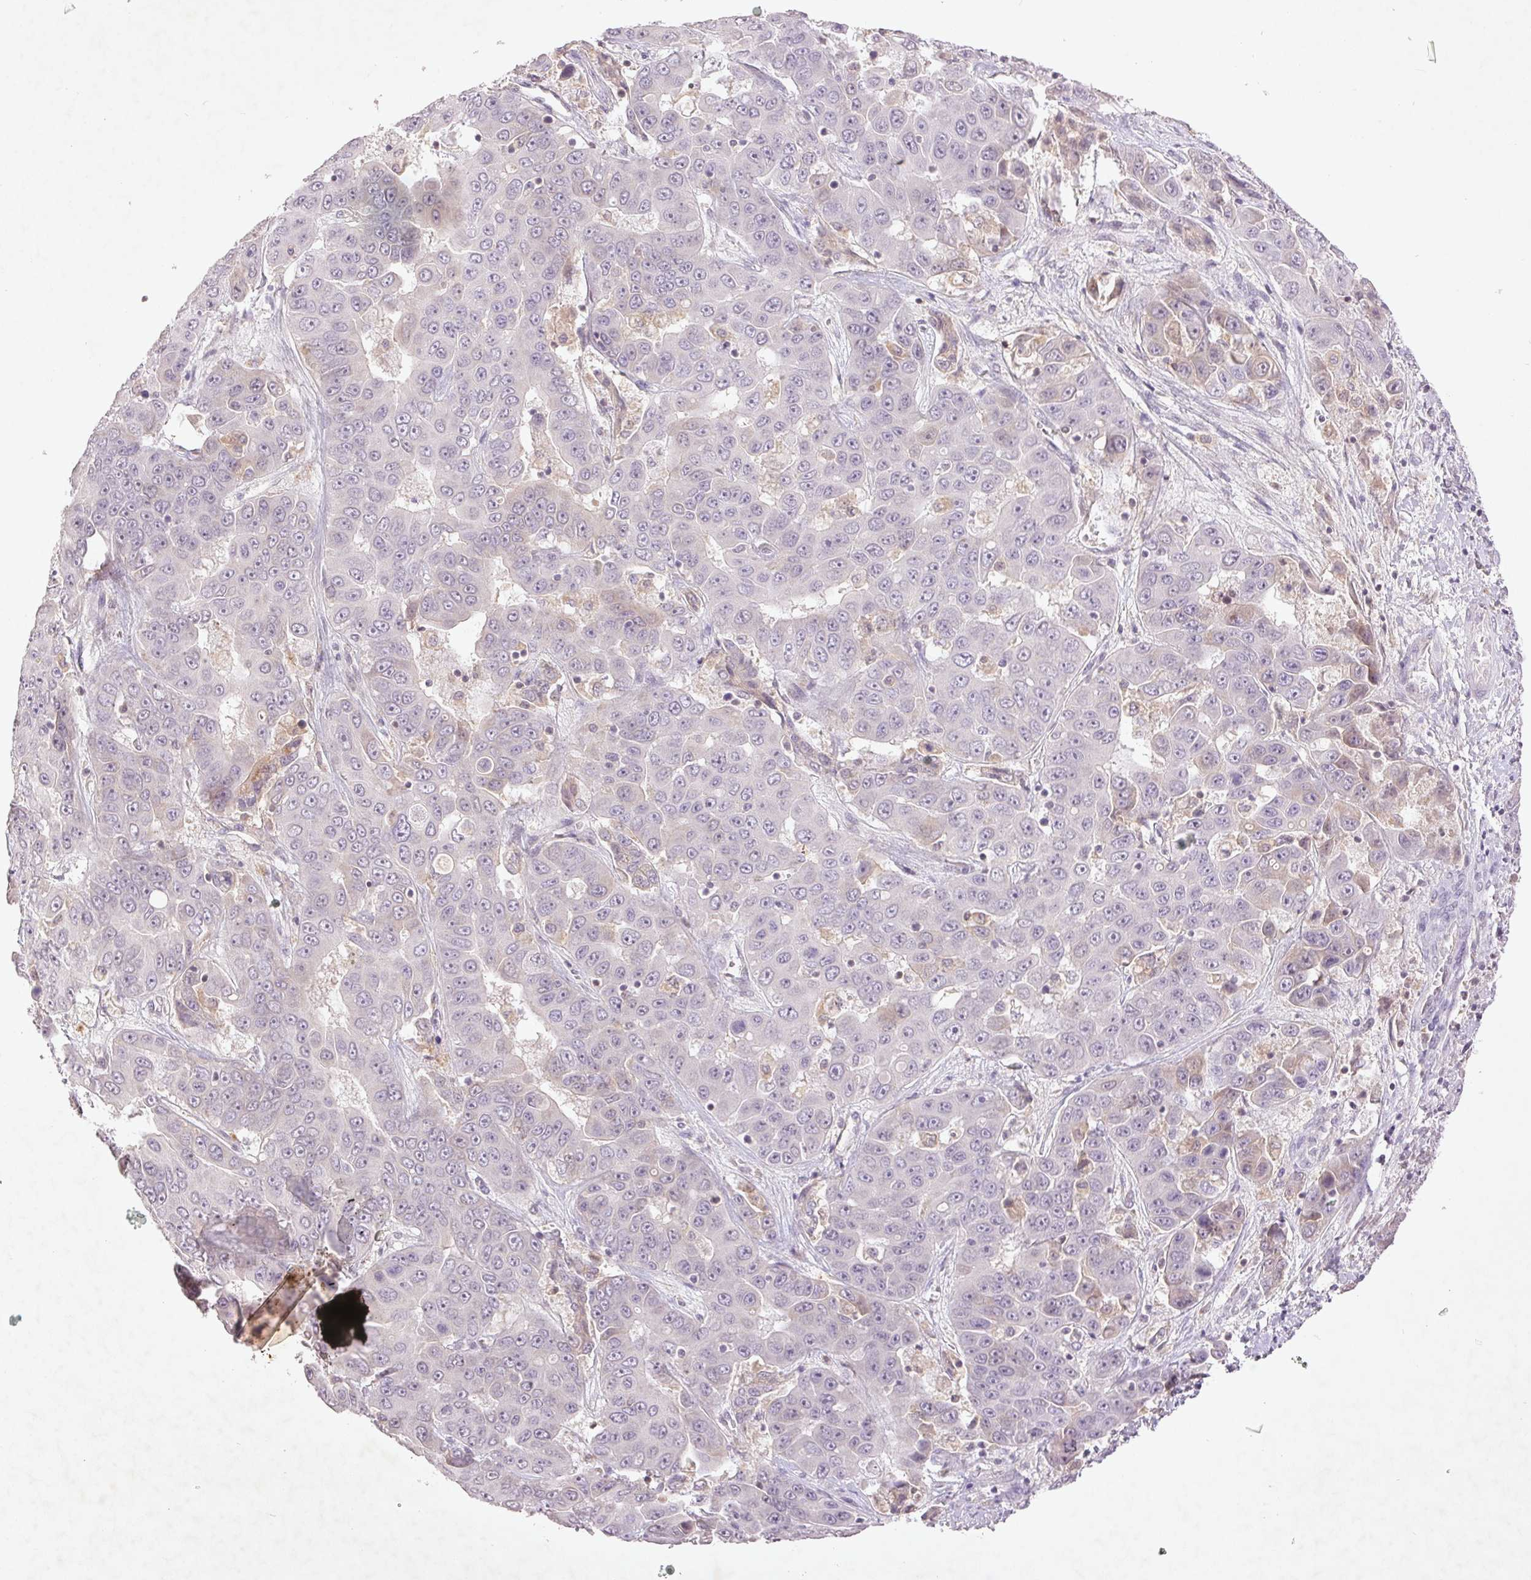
{"staining": {"intensity": "negative", "quantity": "none", "location": "none"}, "tissue": "liver cancer", "cell_type": "Tumor cells", "image_type": "cancer", "snomed": [{"axis": "morphology", "description": "Cholangiocarcinoma"}, {"axis": "topography", "description": "Liver"}], "caption": "IHC micrograph of neoplastic tissue: human liver cholangiocarcinoma stained with DAB (3,3'-diaminobenzidine) displays no significant protein expression in tumor cells.", "gene": "FAM168B", "patient": {"sex": "female", "age": 52}}